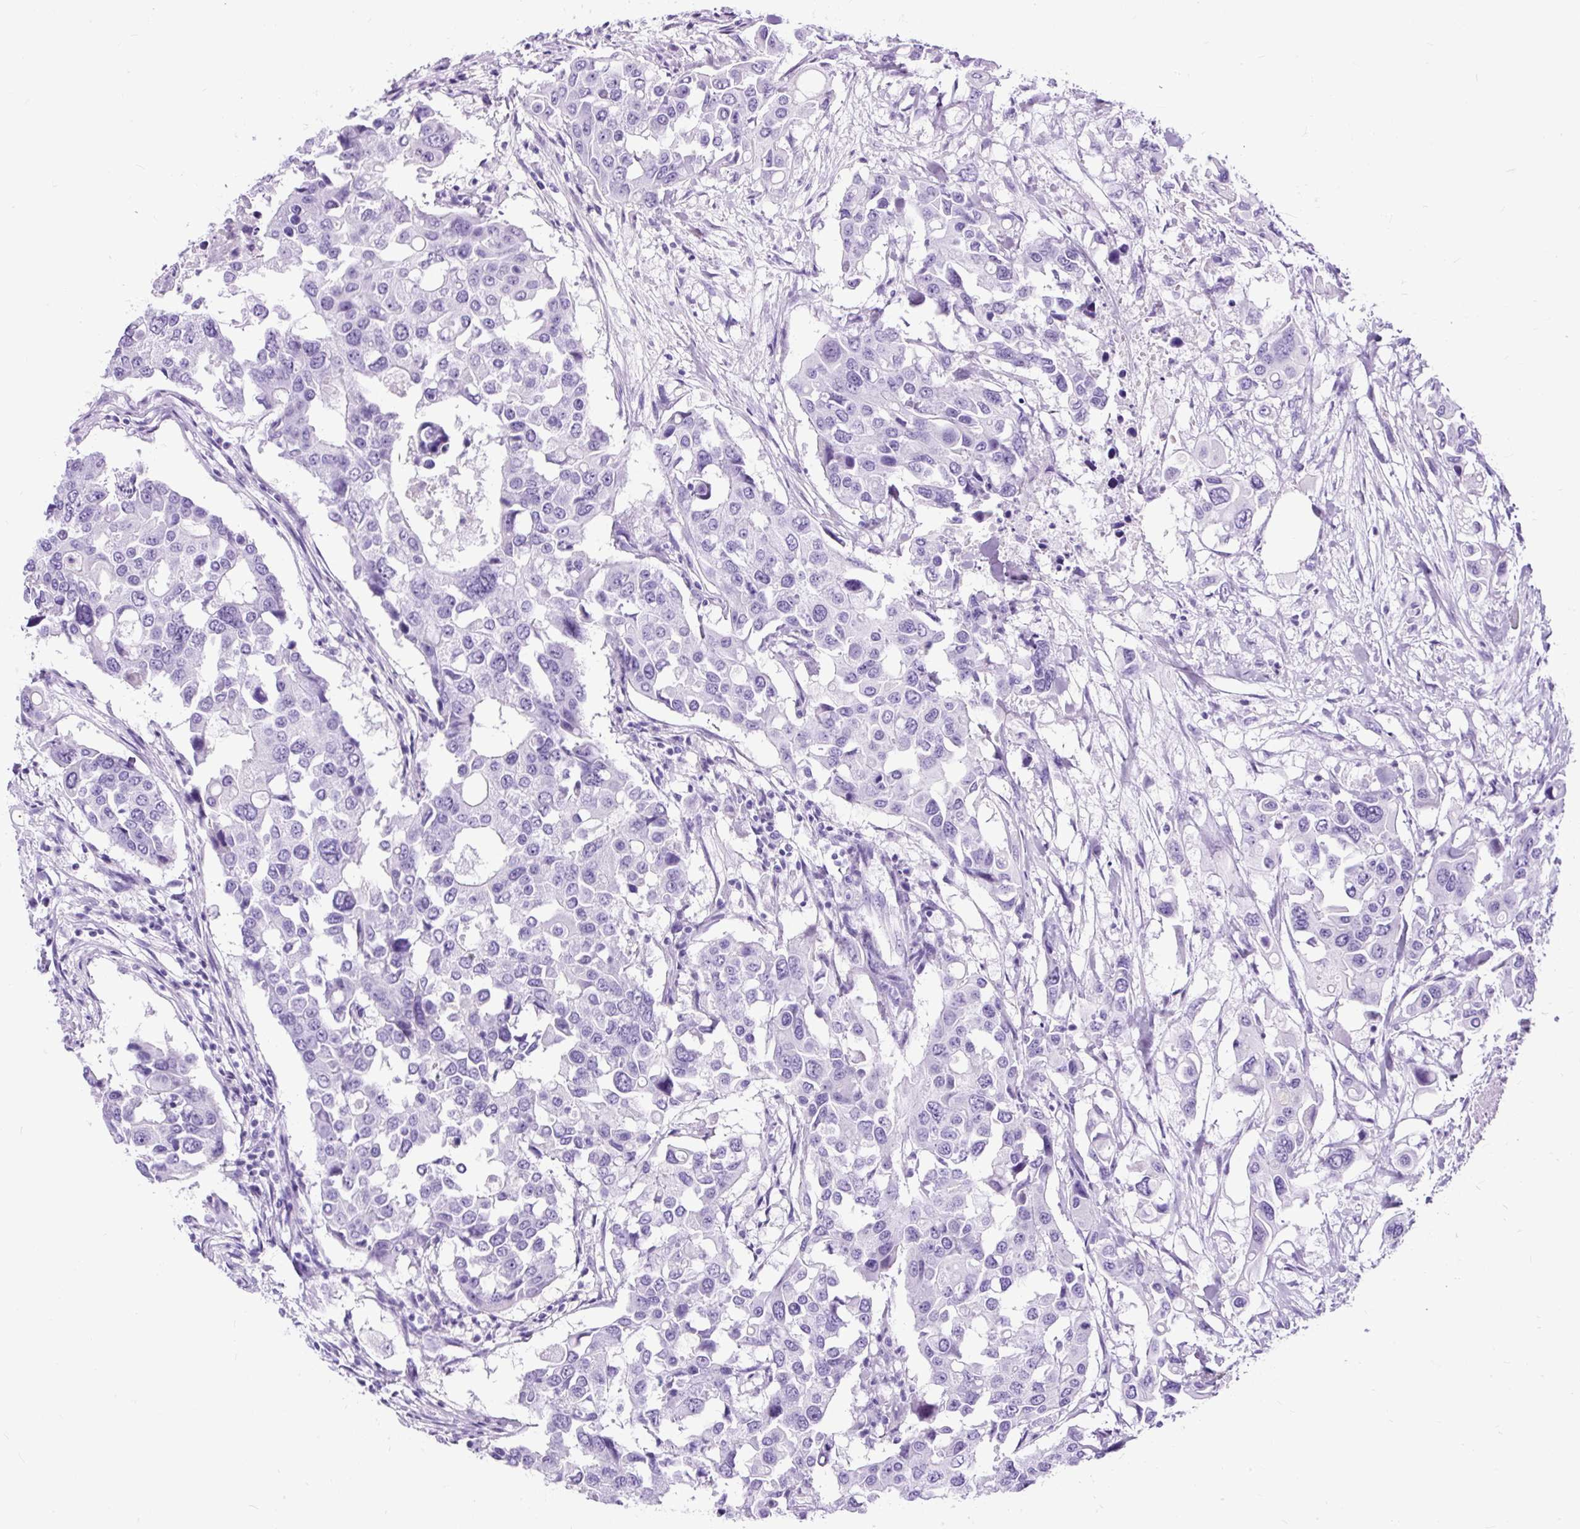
{"staining": {"intensity": "negative", "quantity": "none", "location": "none"}, "tissue": "colorectal cancer", "cell_type": "Tumor cells", "image_type": "cancer", "snomed": [{"axis": "morphology", "description": "Adenocarcinoma, NOS"}, {"axis": "topography", "description": "Colon"}], "caption": "High power microscopy micrograph of an immunohistochemistry (IHC) histopathology image of colorectal cancer (adenocarcinoma), revealing no significant staining in tumor cells. (DAB immunohistochemistry with hematoxylin counter stain).", "gene": "PDIA2", "patient": {"sex": "male", "age": 77}}